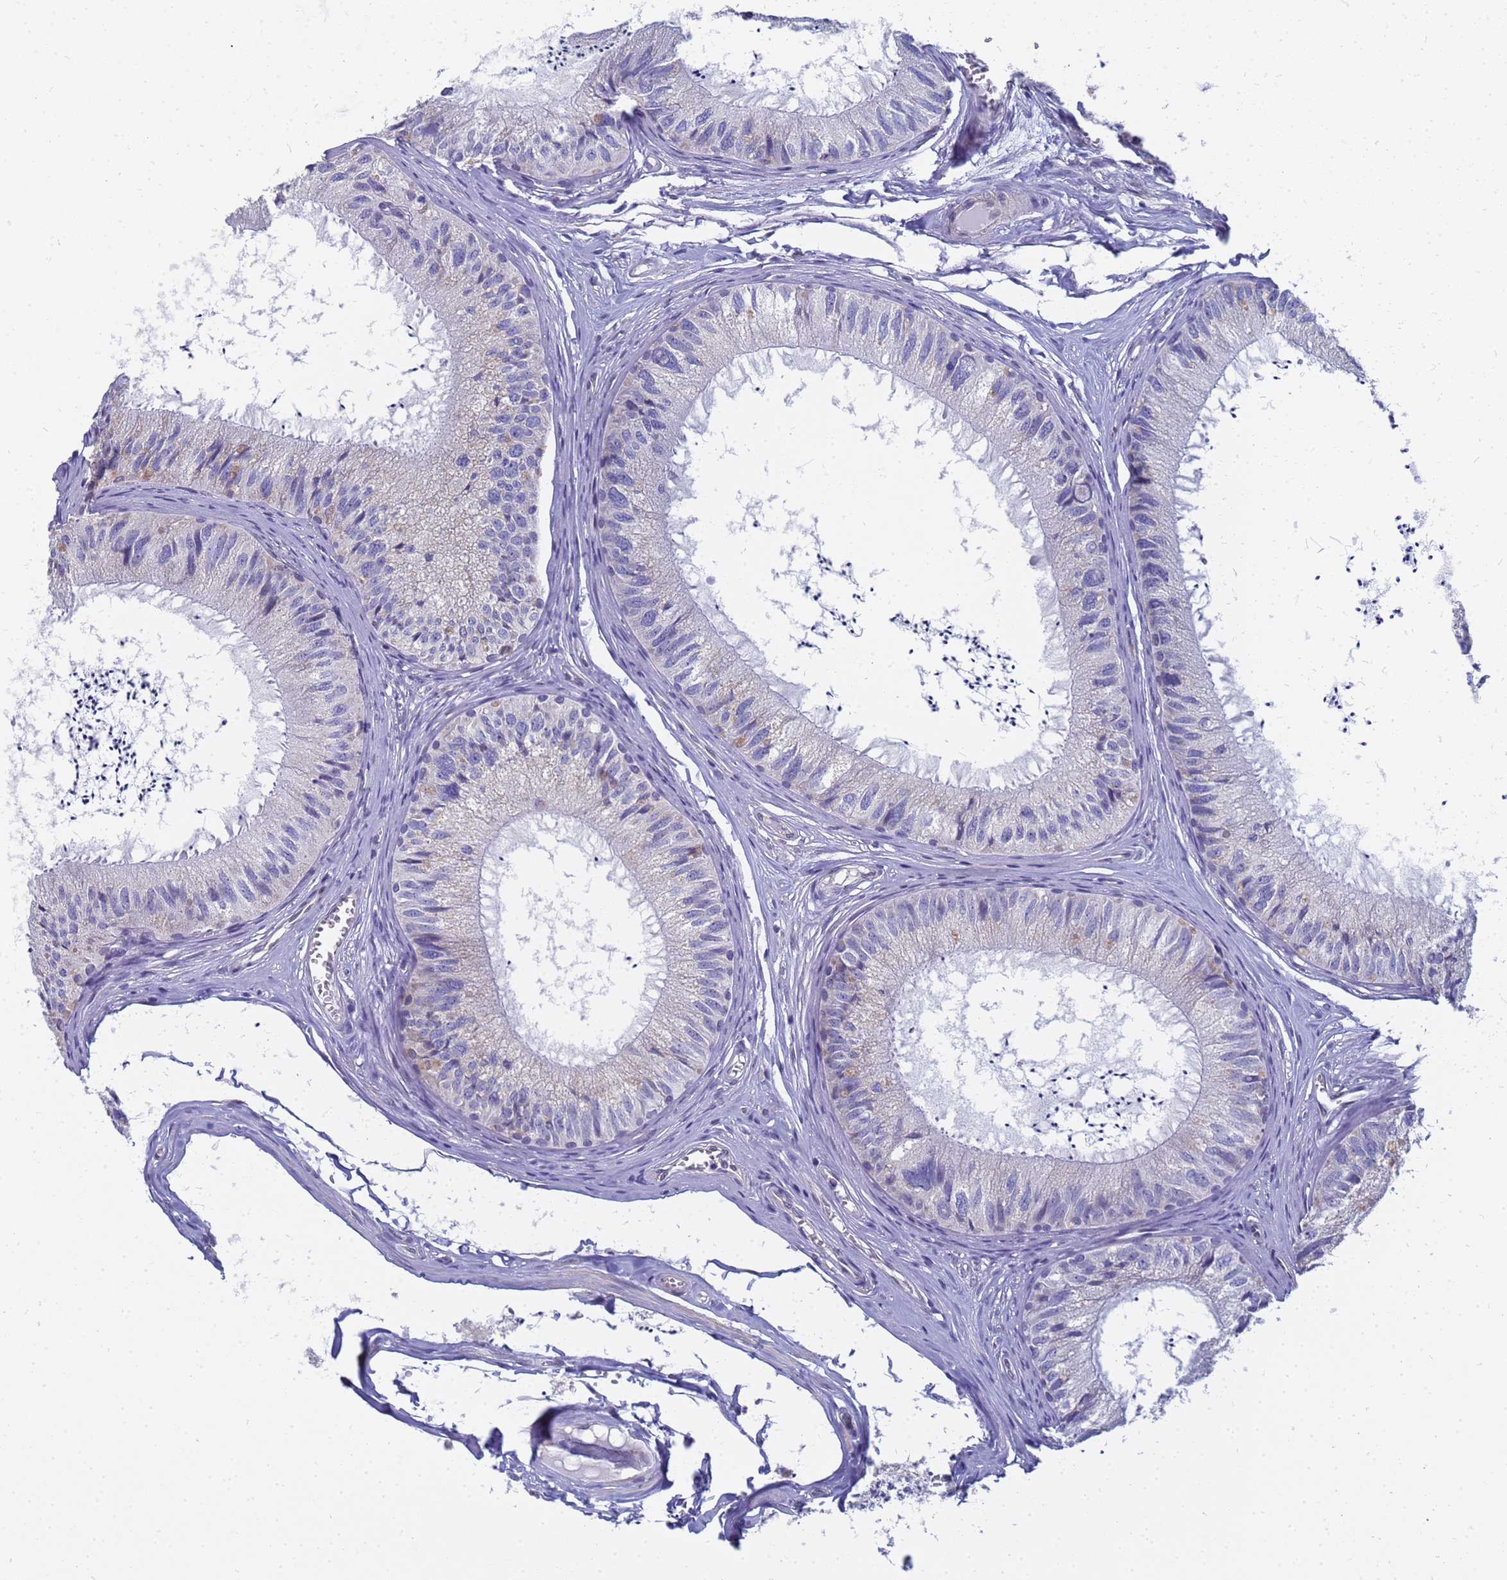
{"staining": {"intensity": "negative", "quantity": "none", "location": "none"}, "tissue": "epididymis", "cell_type": "Glandular cells", "image_type": "normal", "snomed": [{"axis": "morphology", "description": "Normal tissue, NOS"}, {"axis": "topography", "description": "Epididymis"}], "caption": "High power microscopy micrograph of an immunohistochemistry (IHC) image of normal epididymis, revealing no significant positivity in glandular cells.", "gene": "FAM166B", "patient": {"sex": "male", "age": 79}}